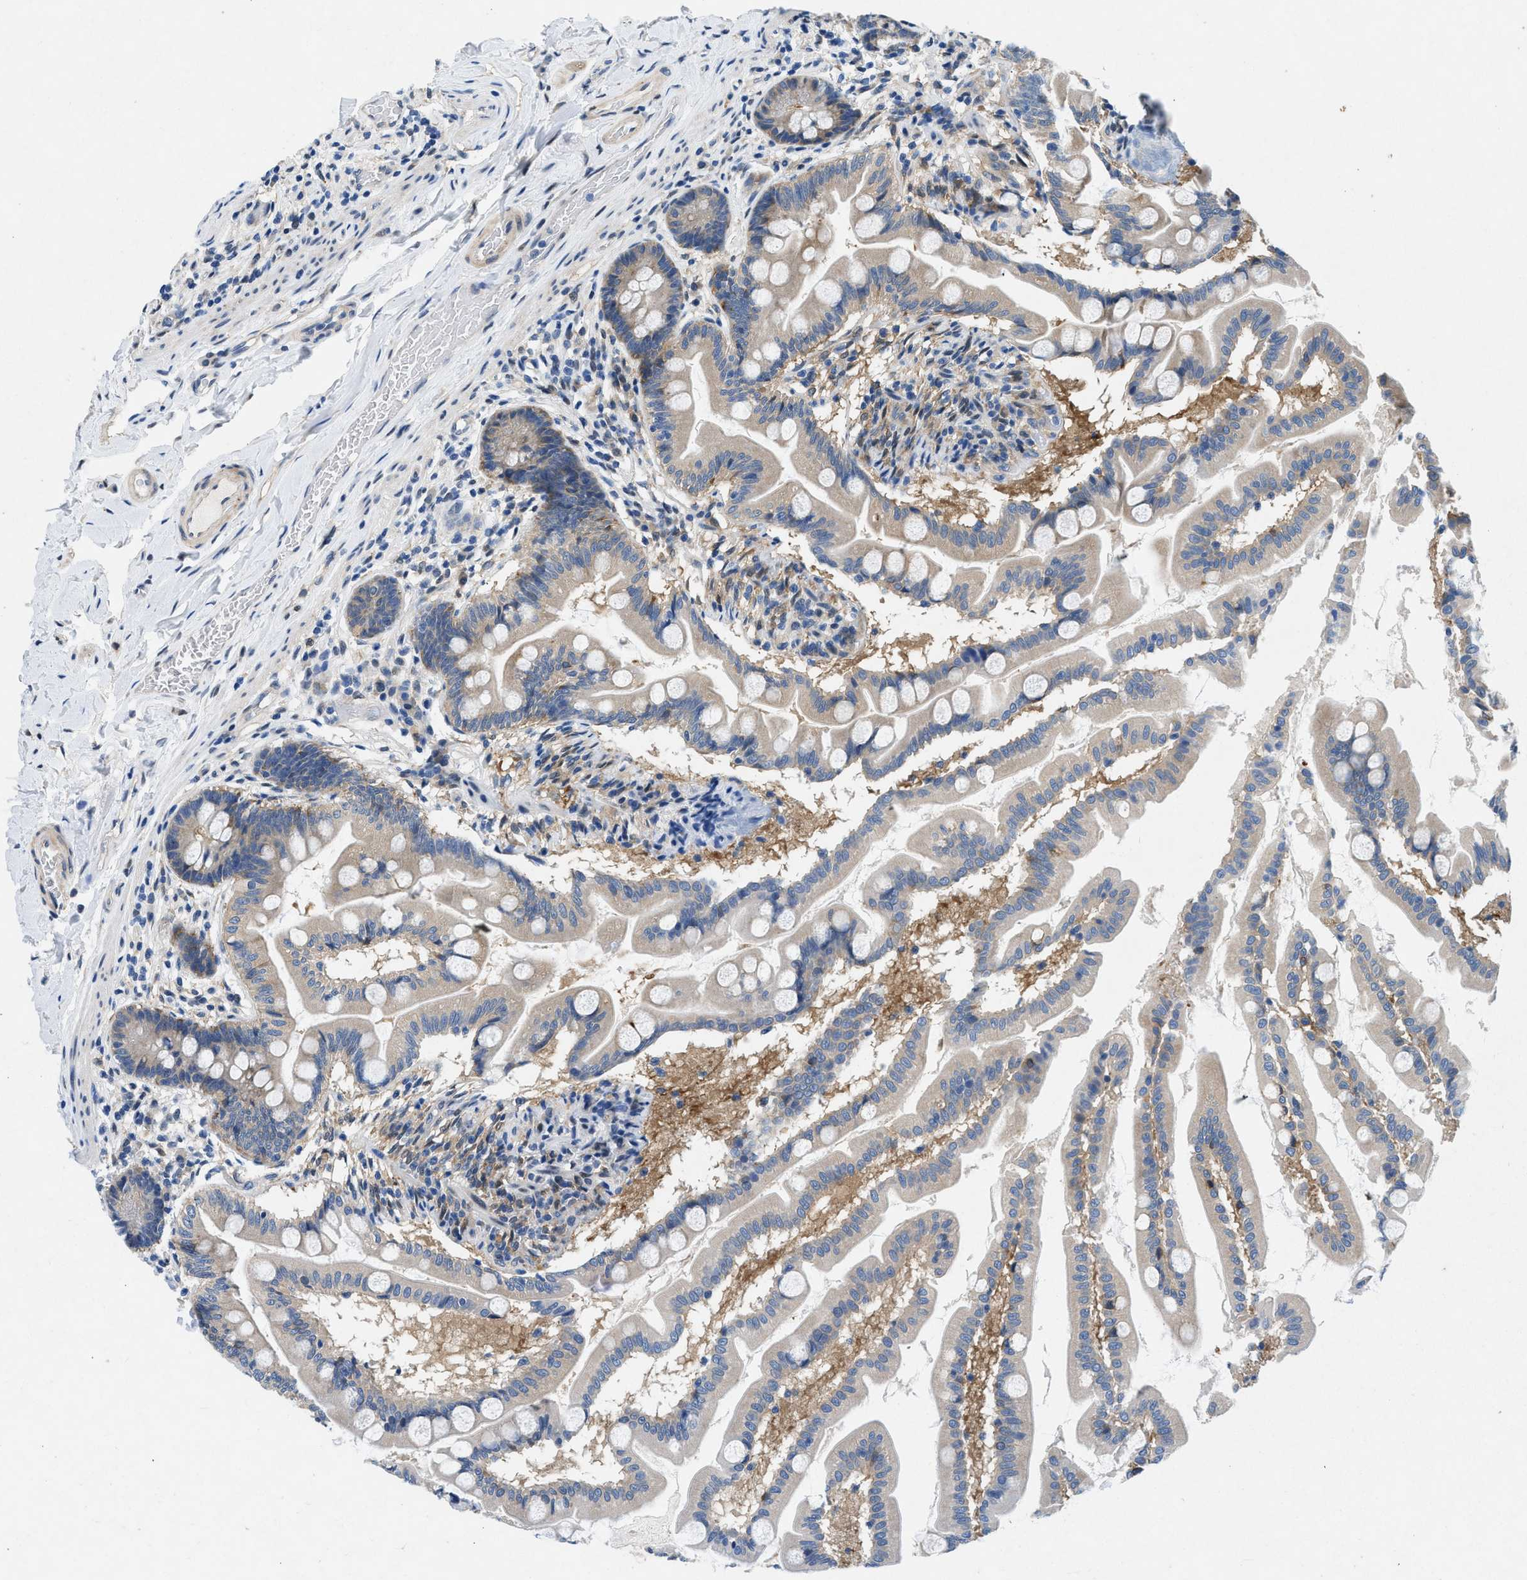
{"staining": {"intensity": "weak", "quantity": "25%-75%", "location": "cytoplasmic/membranous"}, "tissue": "small intestine", "cell_type": "Glandular cells", "image_type": "normal", "snomed": [{"axis": "morphology", "description": "Normal tissue, NOS"}, {"axis": "topography", "description": "Small intestine"}], "caption": "Glandular cells exhibit low levels of weak cytoplasmic/membranous staining in approximately 25%-75% of cells in normal human small intestine. (Brightfield microscopy of DAB IHC at high magnification).", "gene": "COPS2", "patient": {"sex": "female", "age": 56}}